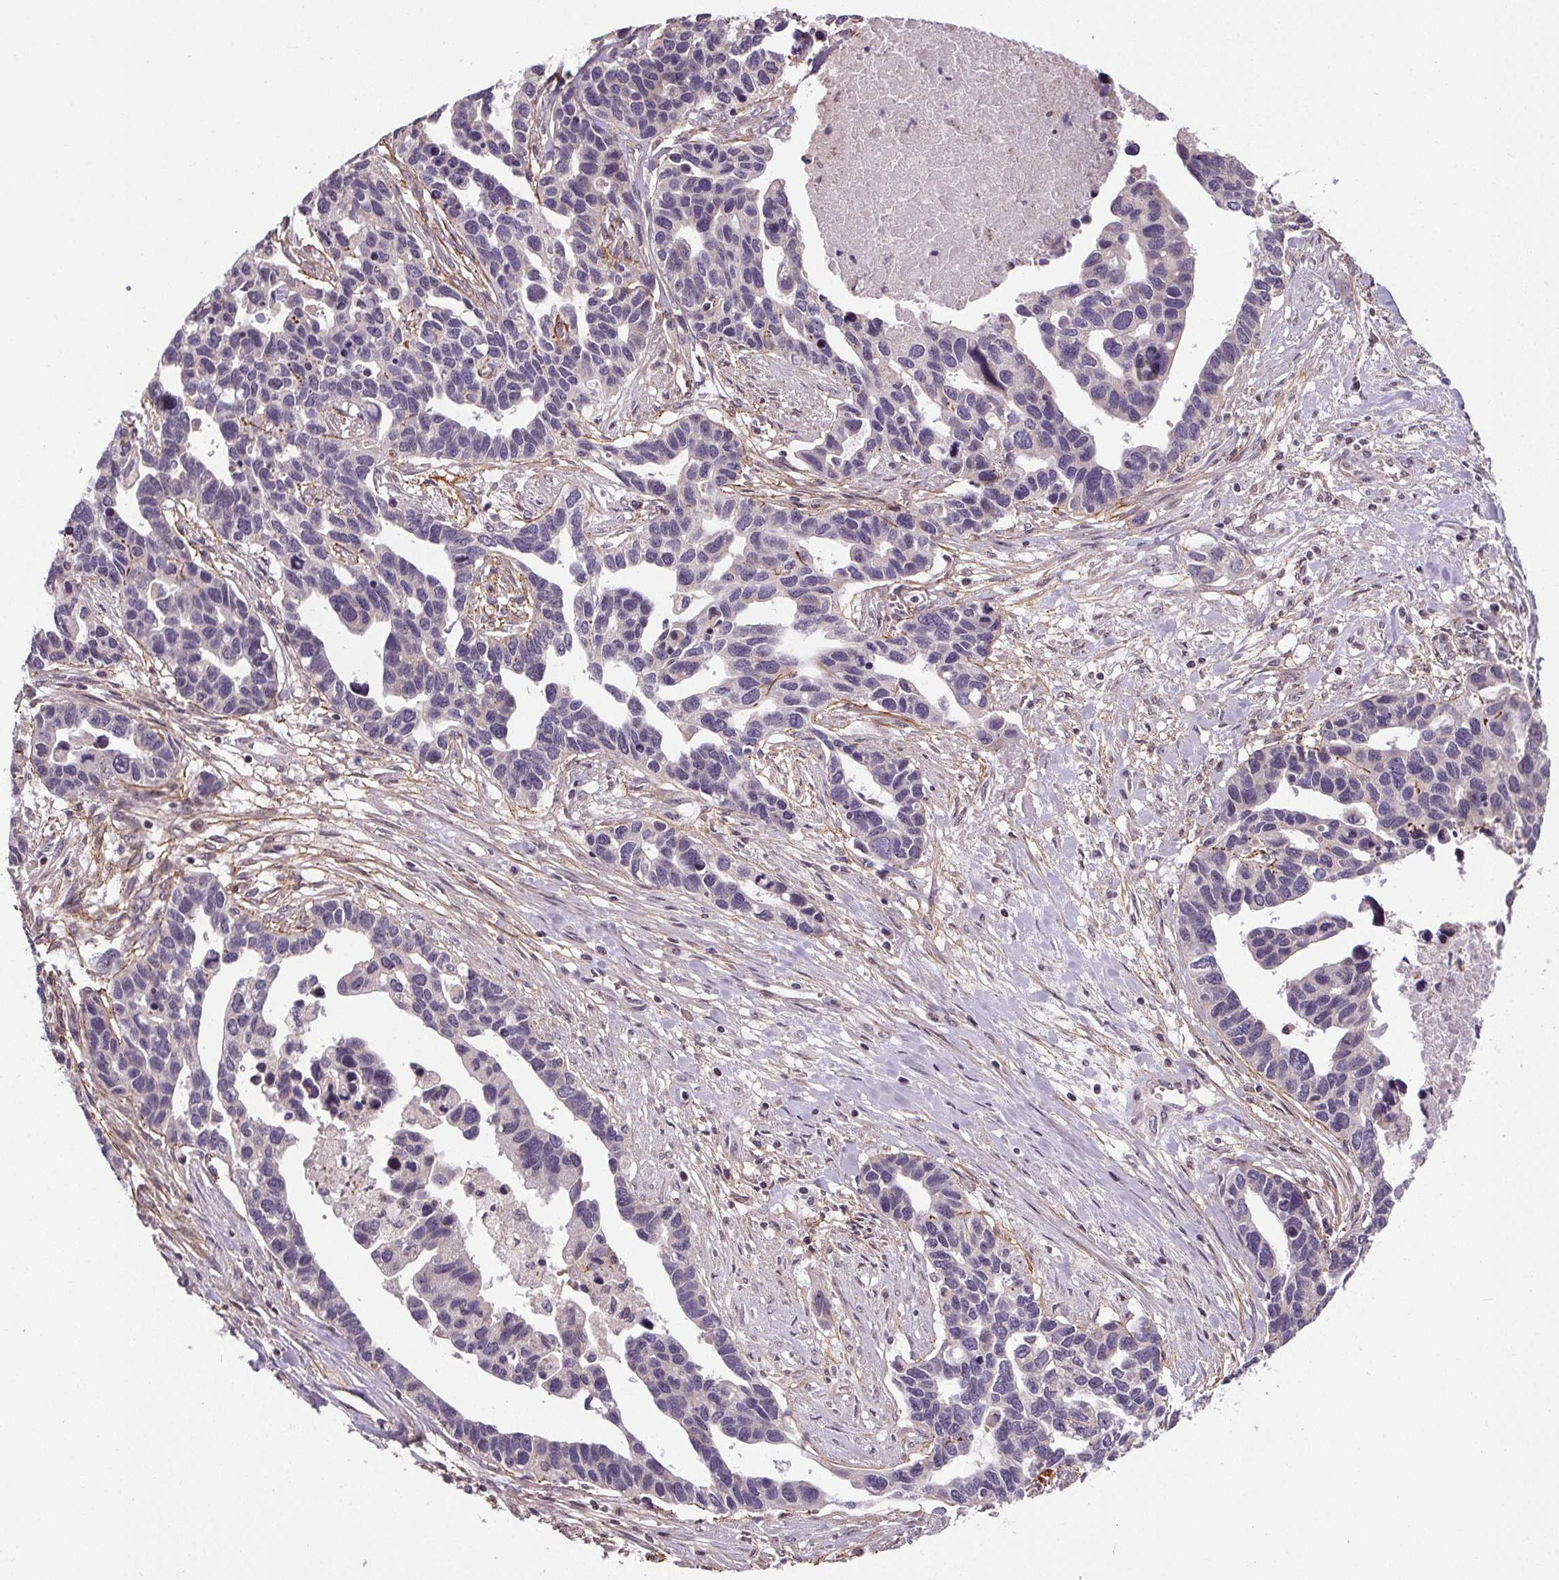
{"staining": {"intensity": "negative", "quantity": "none", "location": "none"}, "tissue": "ovarian cancer", "cell_type": "Tumor cells", "image_type": "cancer", "snomed": [{"axis": "morphology", "description": "Cystadenocarcinoma, serous, NOS"}, {"axis": "topography", "description": "Ovary"}], "caption": "Immunohistochemistry image of neoplastic tissue: serous cystadenocarcinoma (ovarian) stained with DAB displays no significant protein expression in tumor cells.", "gene": "KIAA0232", "patient": {"sex": "female", "age": 54}}